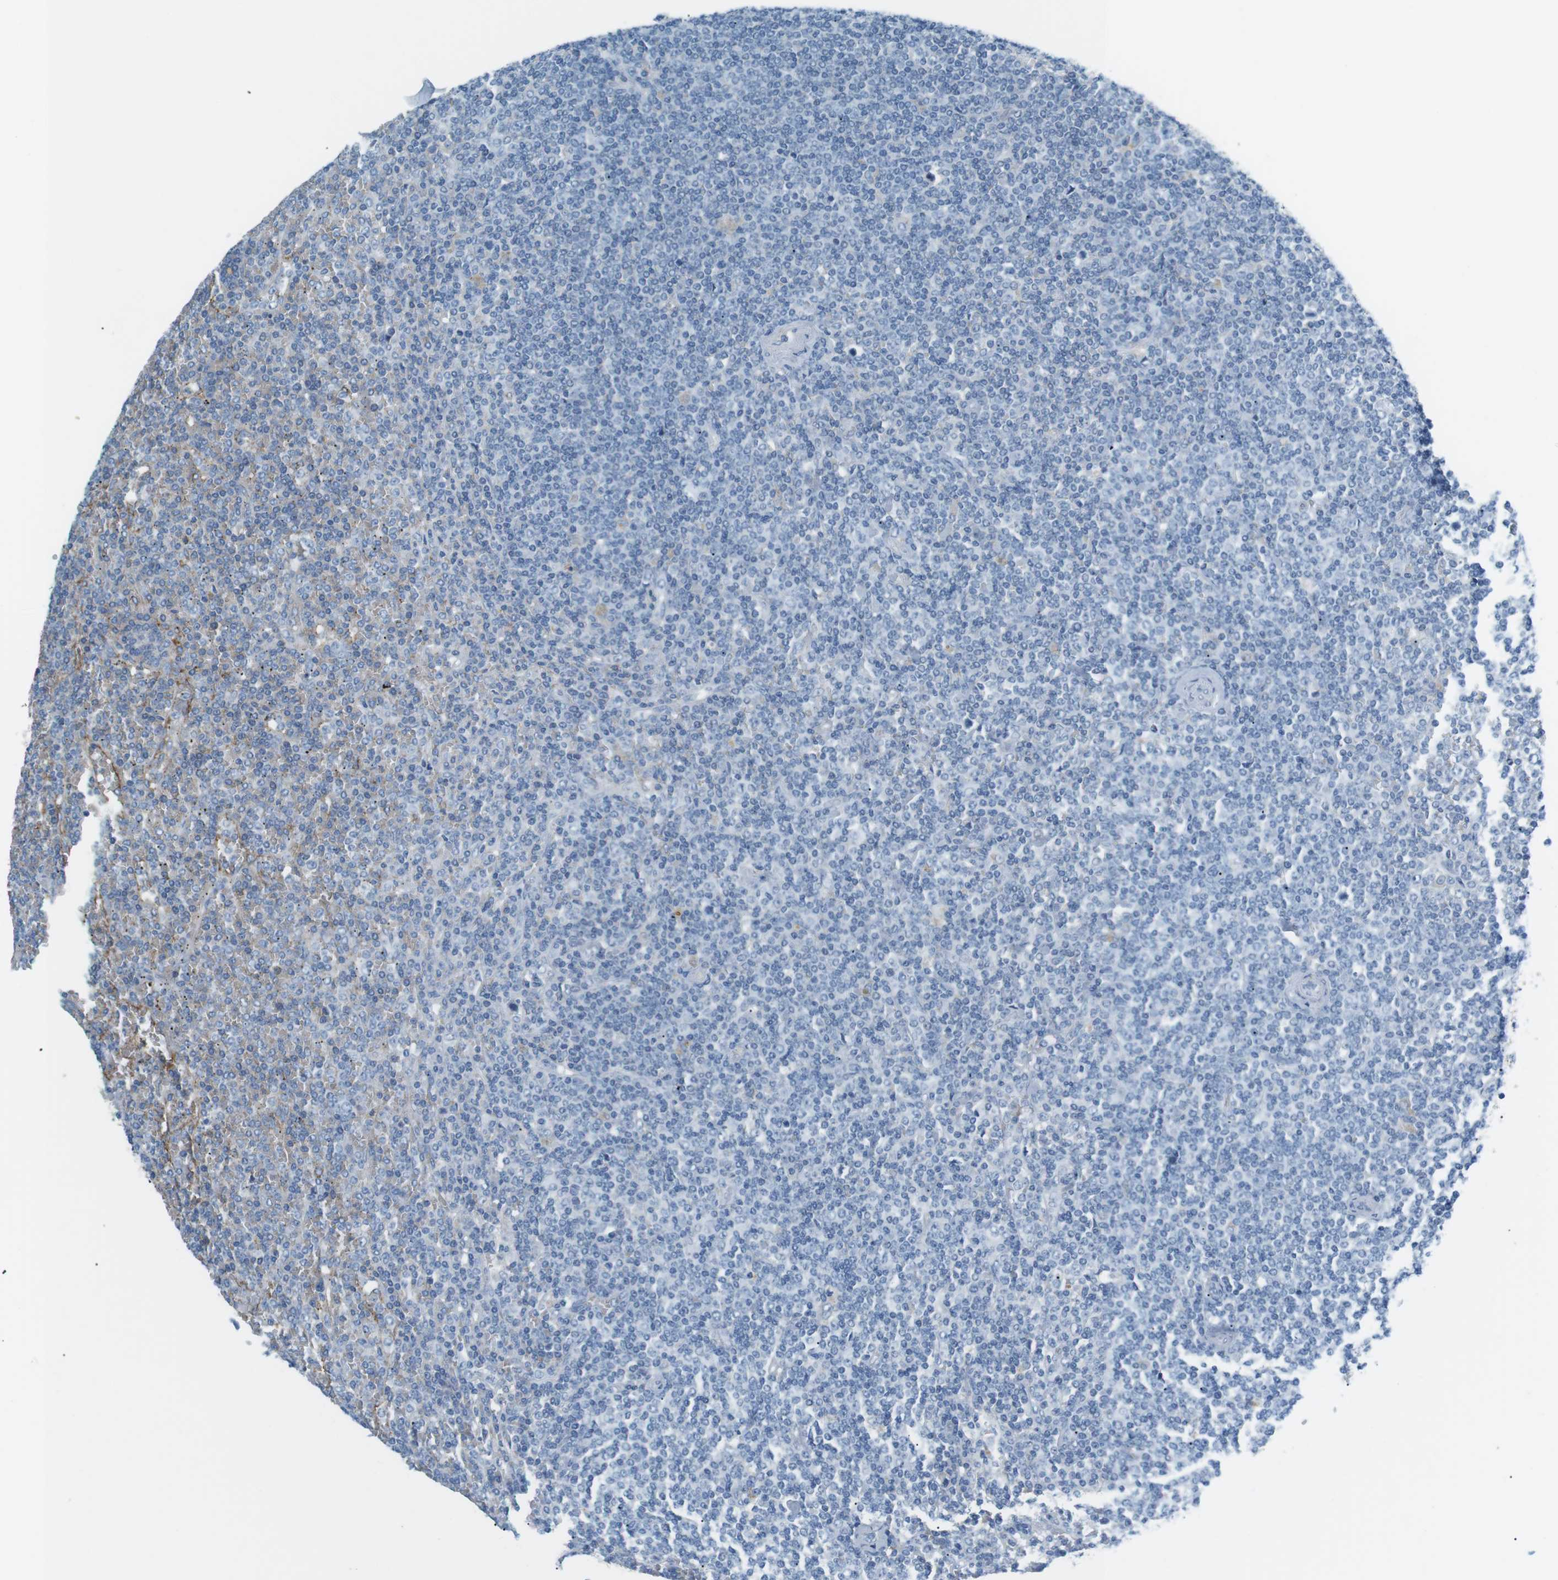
{"staining": {"intensity": "negative", "quantity": "none", "location": "none"}, "tissue": "lymphoma", "cell_type": "Tumor cells", "image_type": "cancer", "snomed": [{"axis": "morphology", "description": "Malignant lymphoma, non-Hodgkin's type, Low grade"}, {"axis": "topography", "description": "Spleen"}], "caption": "This photomicrograph is of lymphoma stained with IHC to label a protein in brown with the nuclei are counter-stained blue. There is no positivity in tumor cells. Nuclei are stained in blue.", "gene": "VAMP1", "patient": {"sex": "female", "age": 19}}